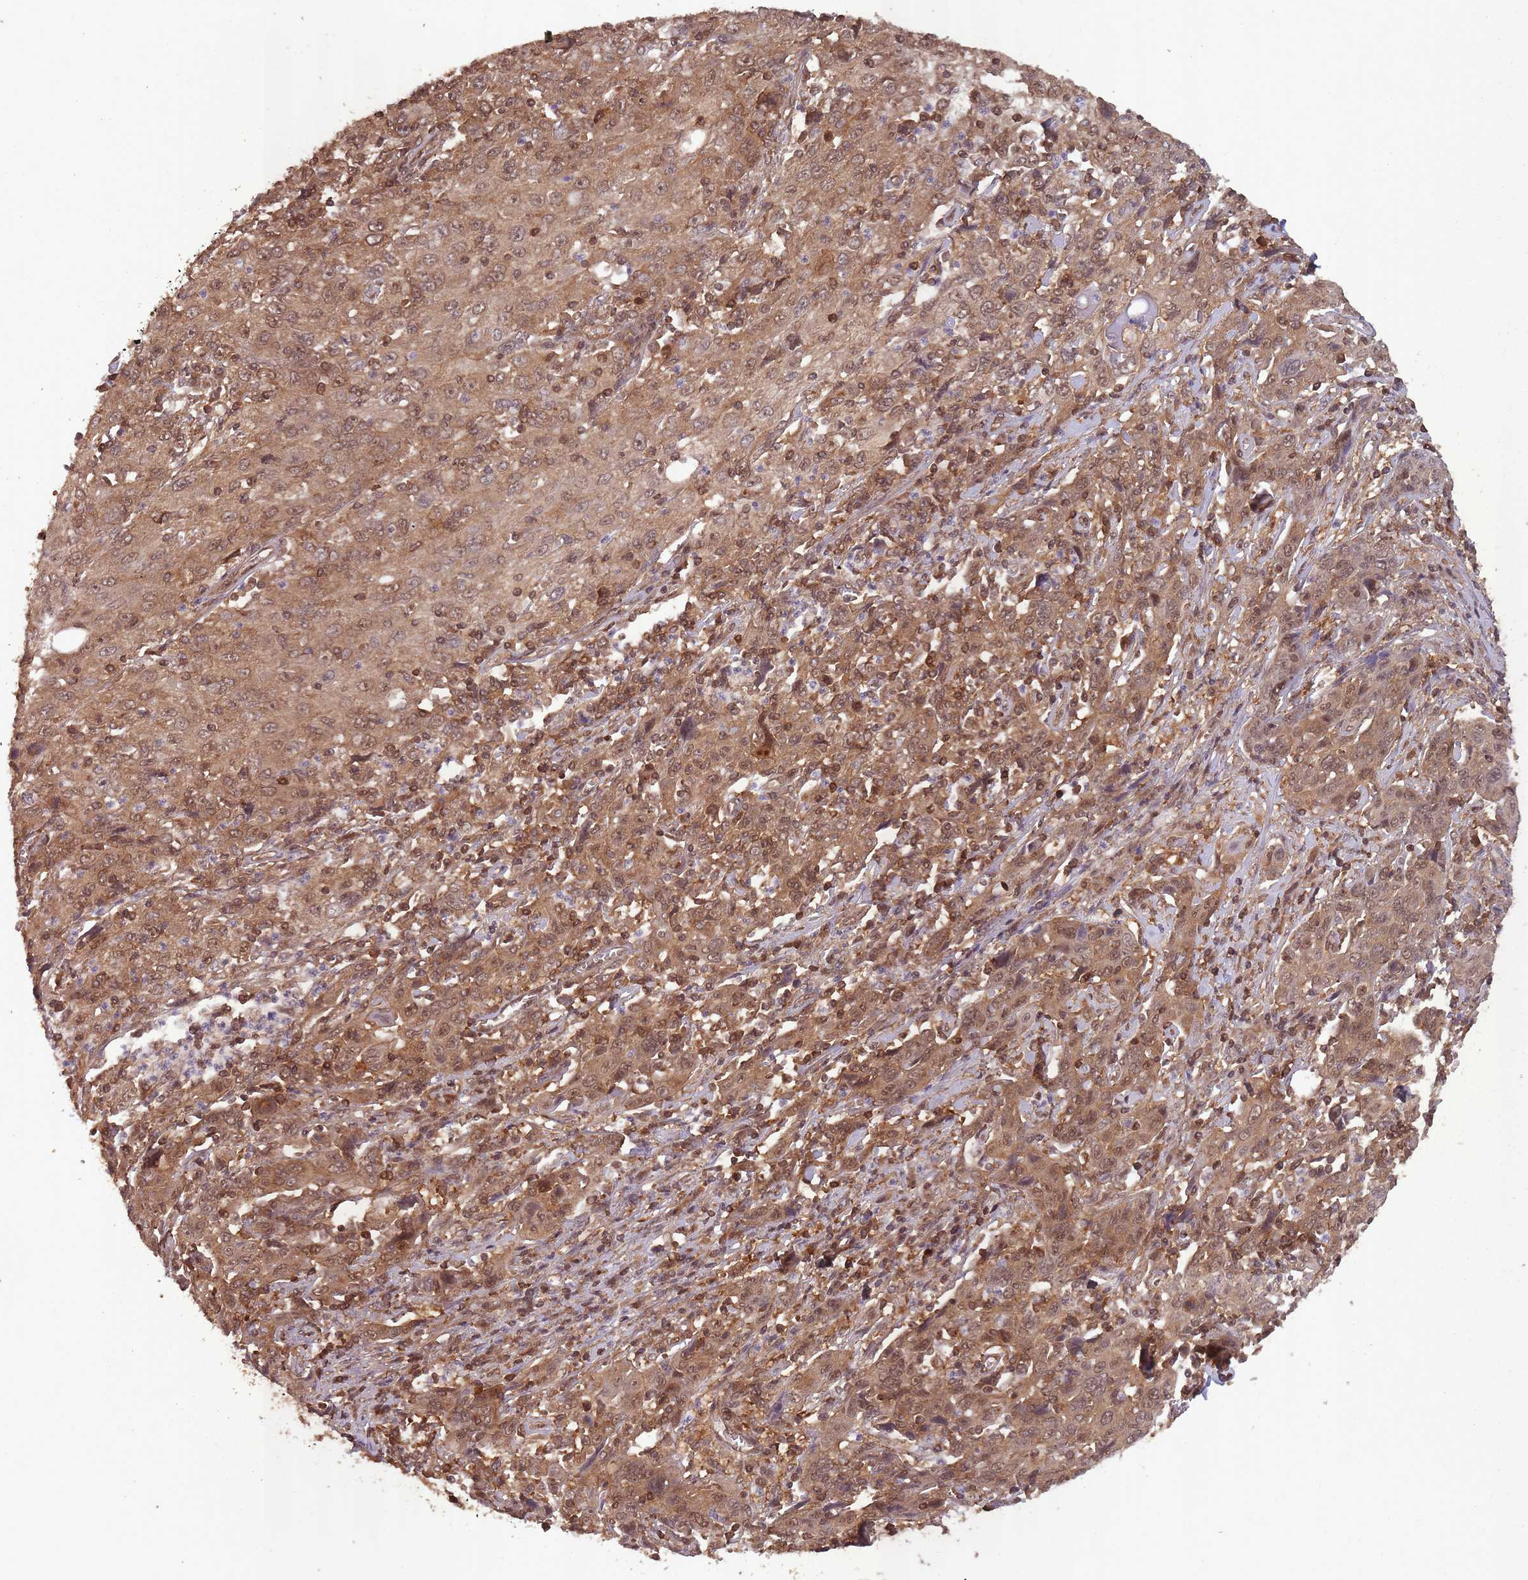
{"staining": {"intensity": "moderate", "quantity": ">75%", "location": "cytoplasmic/membranous,nuclear"}, "tissue": "cervical cancer", "cell_type": "Tumor cells", "image_type": "cancer", "snomed": [{"axis": "morphology", "description": "Squamous cell carcinoma, NOS"}, {"axis": "topography", "description": "Cervix"}], "caption": "DAB immunohistochemical staining of human squamous cell carcinoma (cervical) displays moderate cytoplasmic/membranous and nuclear protein expression in approximately >75% of tumor cells. Immunohistochemistry (ihc) stains the protein of interest in brown and the nuclei are stained blue.", "gene": "PPP6R3", "patient": {"sex": "female", "age": 46}}